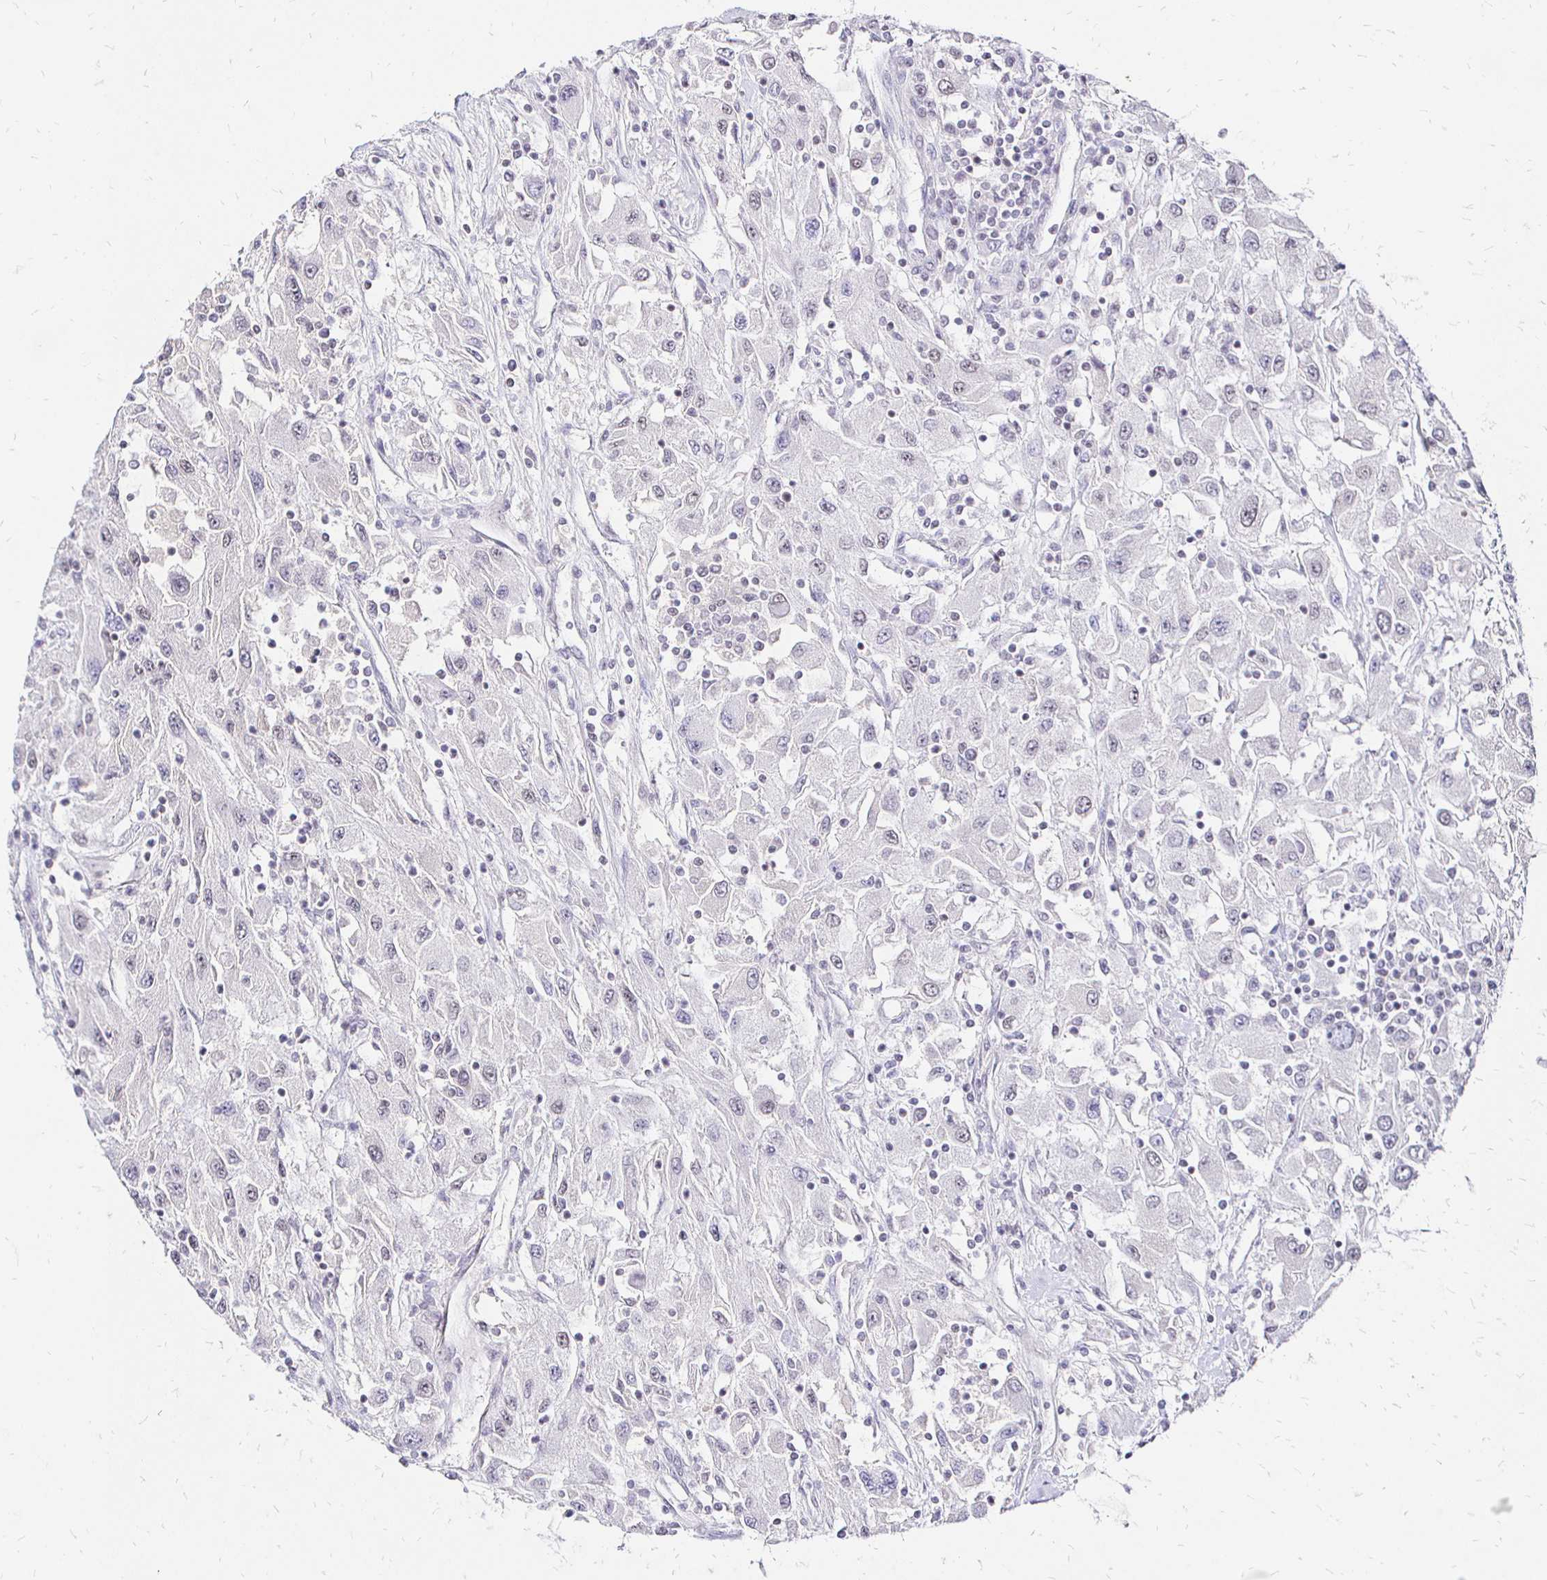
{"staining": {"intensity": "negative", "quantity": "none", "location": "none"}, "tissue": "renal cancer", "cell_type": "Tumor cells", "image_type": "cancer", "snomed": [{"axis": "morphology", "description": "Adenocarcinoma, NOS"}, {"axis": "topography", "description": "Kidney"}], "caption": "An immunohistochemistry (IHC) micrograph of renal adenocarcinoma is shown. There is no staining in tumor cells of renal adenocarcinoma.", "gene": "SIN3A", "patient": {"sex": "female", "age": 67}}